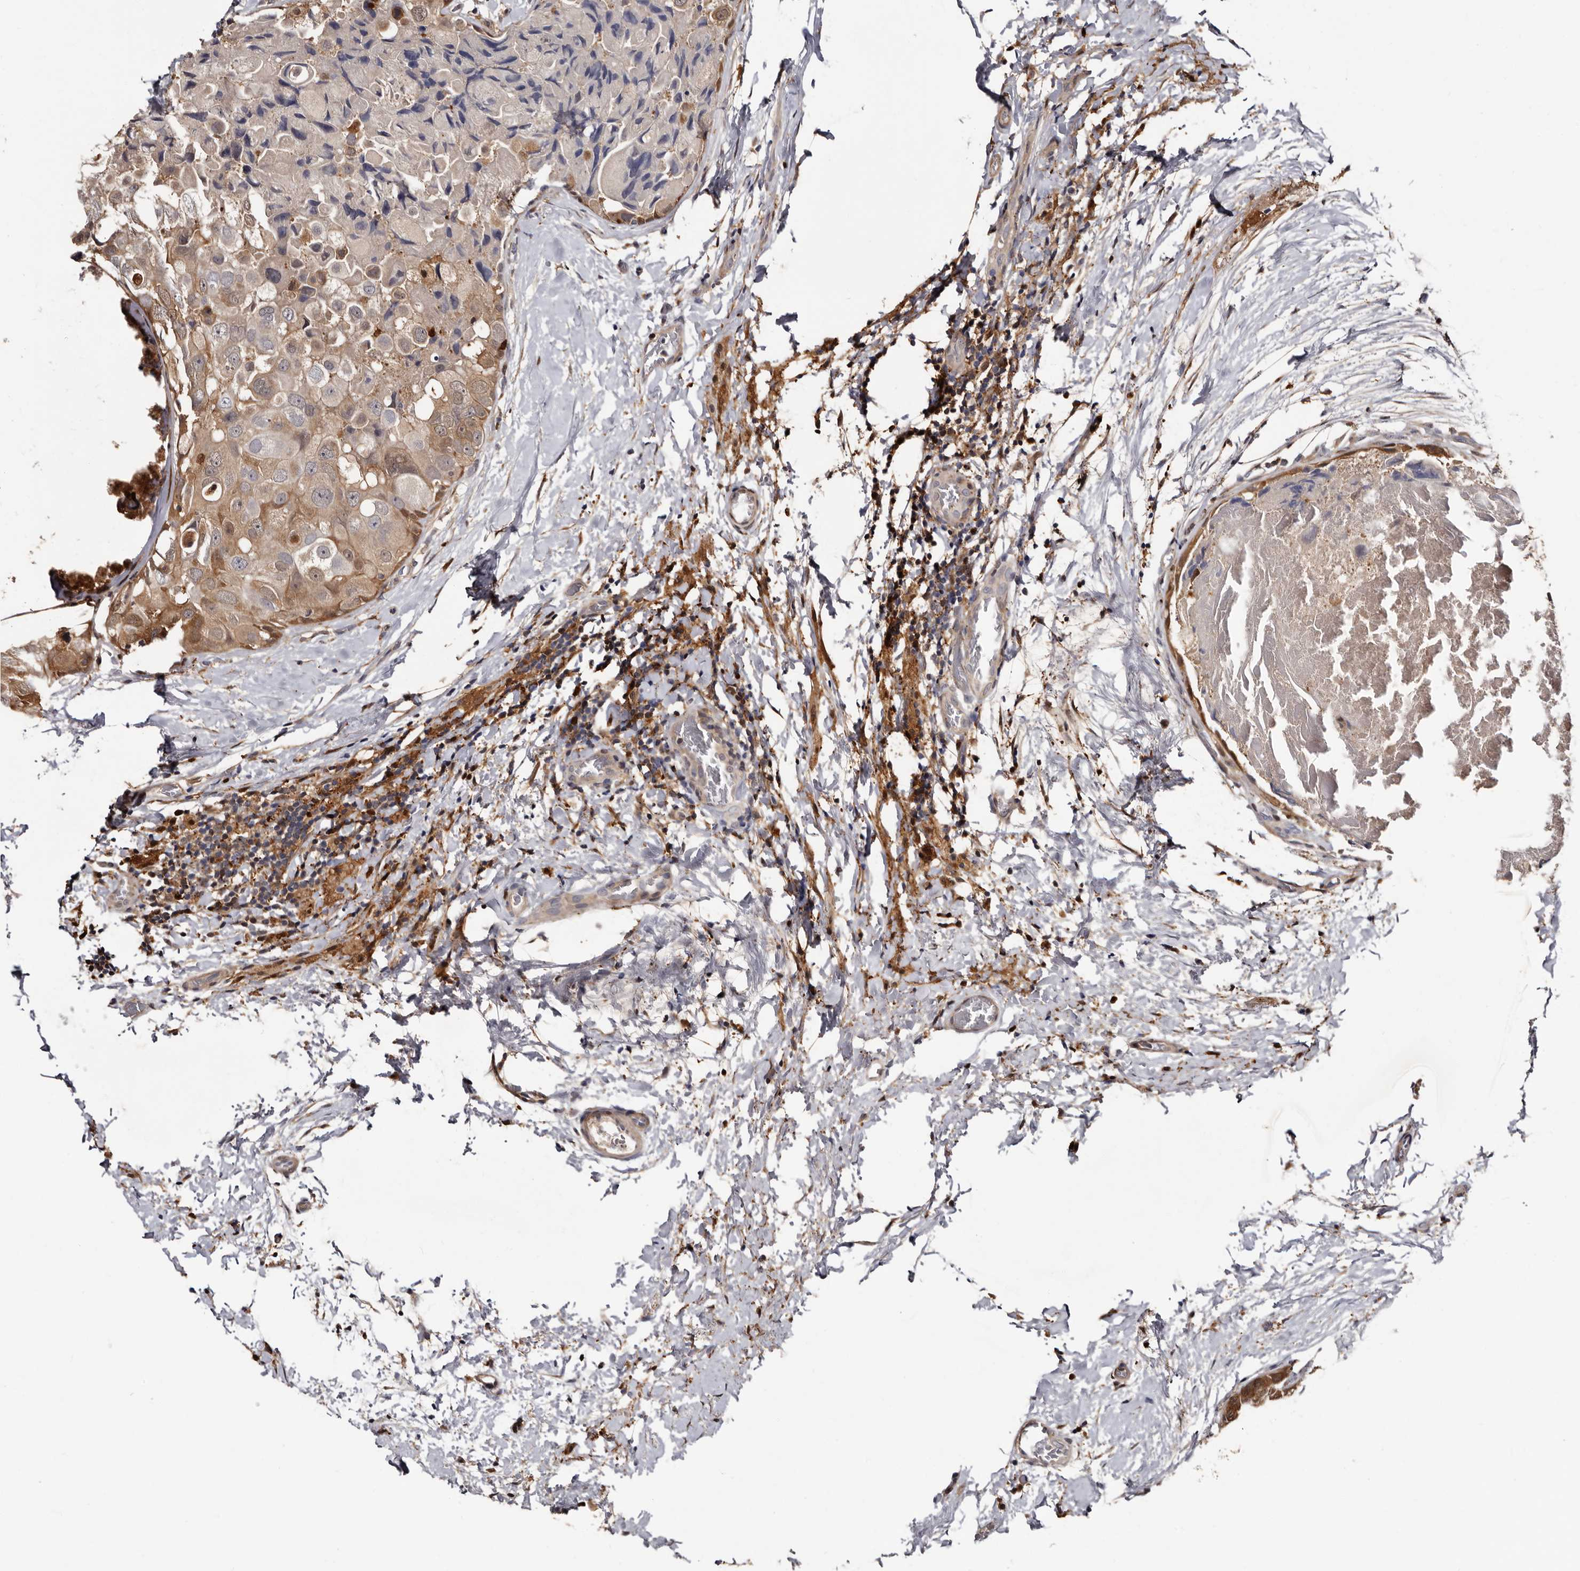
{"staining": {"intensity": "moderate", "quantity": ">75%", "location": "cytoplasmic/membranous"}, "tissue": "breast cancer", "cell_type": "Tumor cells", "image_type": "cancer", "snomed": [{"axis": "morphology", "description": "Duct carcinoma"}, {"axis": "topography", "description": "Breast"}], "caption": "There is medium levels of moderate cytoplasmic/membranous expression in tumor cells of intraductal carcinoma (breast), as demonstrated by immunohistochemical staining (brown color).", "gene": "DNPH1", "patient": {"sex": "female", "age": 62}}